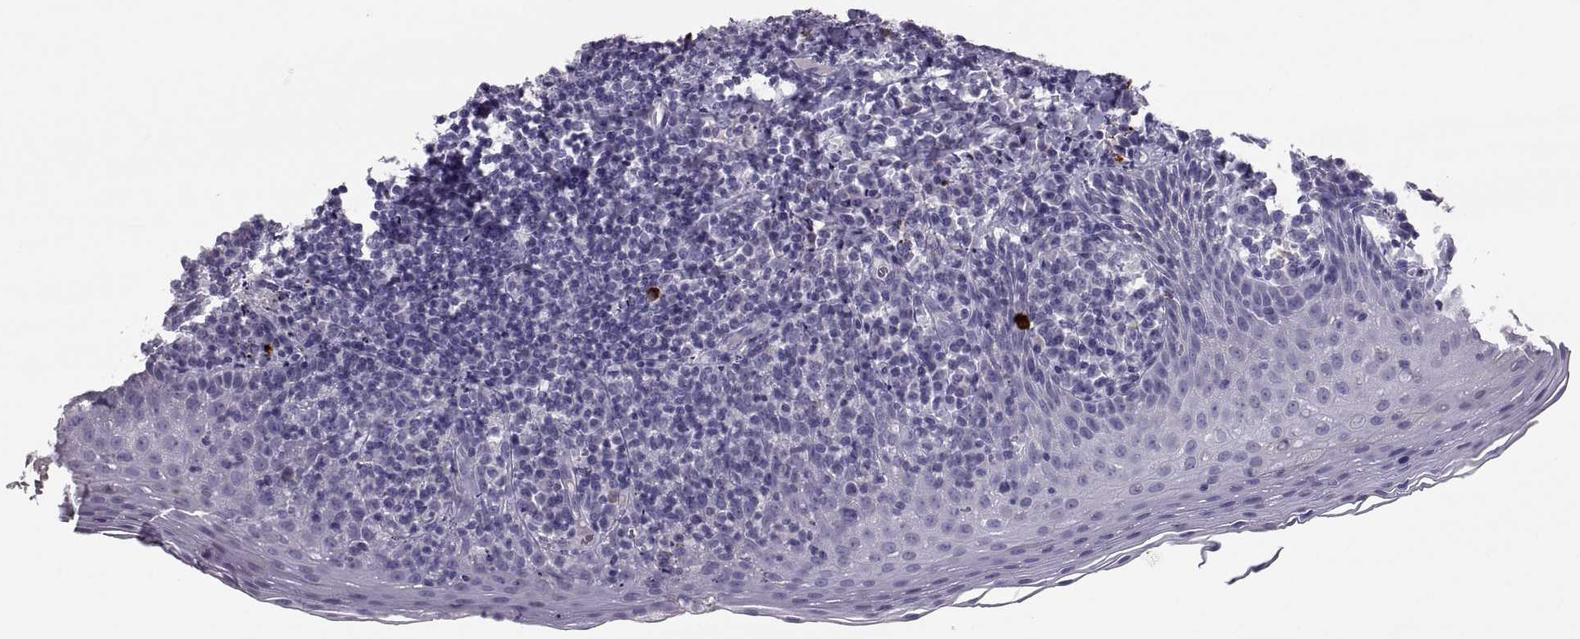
{"staining": {"intensity": "negative", "quantity": "none", "location": "none"}, "tissue": "tonsil", "cell_type": "Germinal center cells", "image_type": "normal", "snomed": [{"axis": "morphology", "description": "Normal tissue, NOS"}, {"axis": "morphology", "description": "Inflammation, NOS"}, {"axis": "topography", "description": "Tonsil"}], "caption": "This is a histopathology image of immunohistochemistry staining of unremarkable tonsil, which shows no staining in germinal center cells. The staining is performed using DAB brown chromogen with nuclei counter-stained in using hematoxylin.", "gene": "IGSF1", "patient": {"sex": "female", "age": 31}}